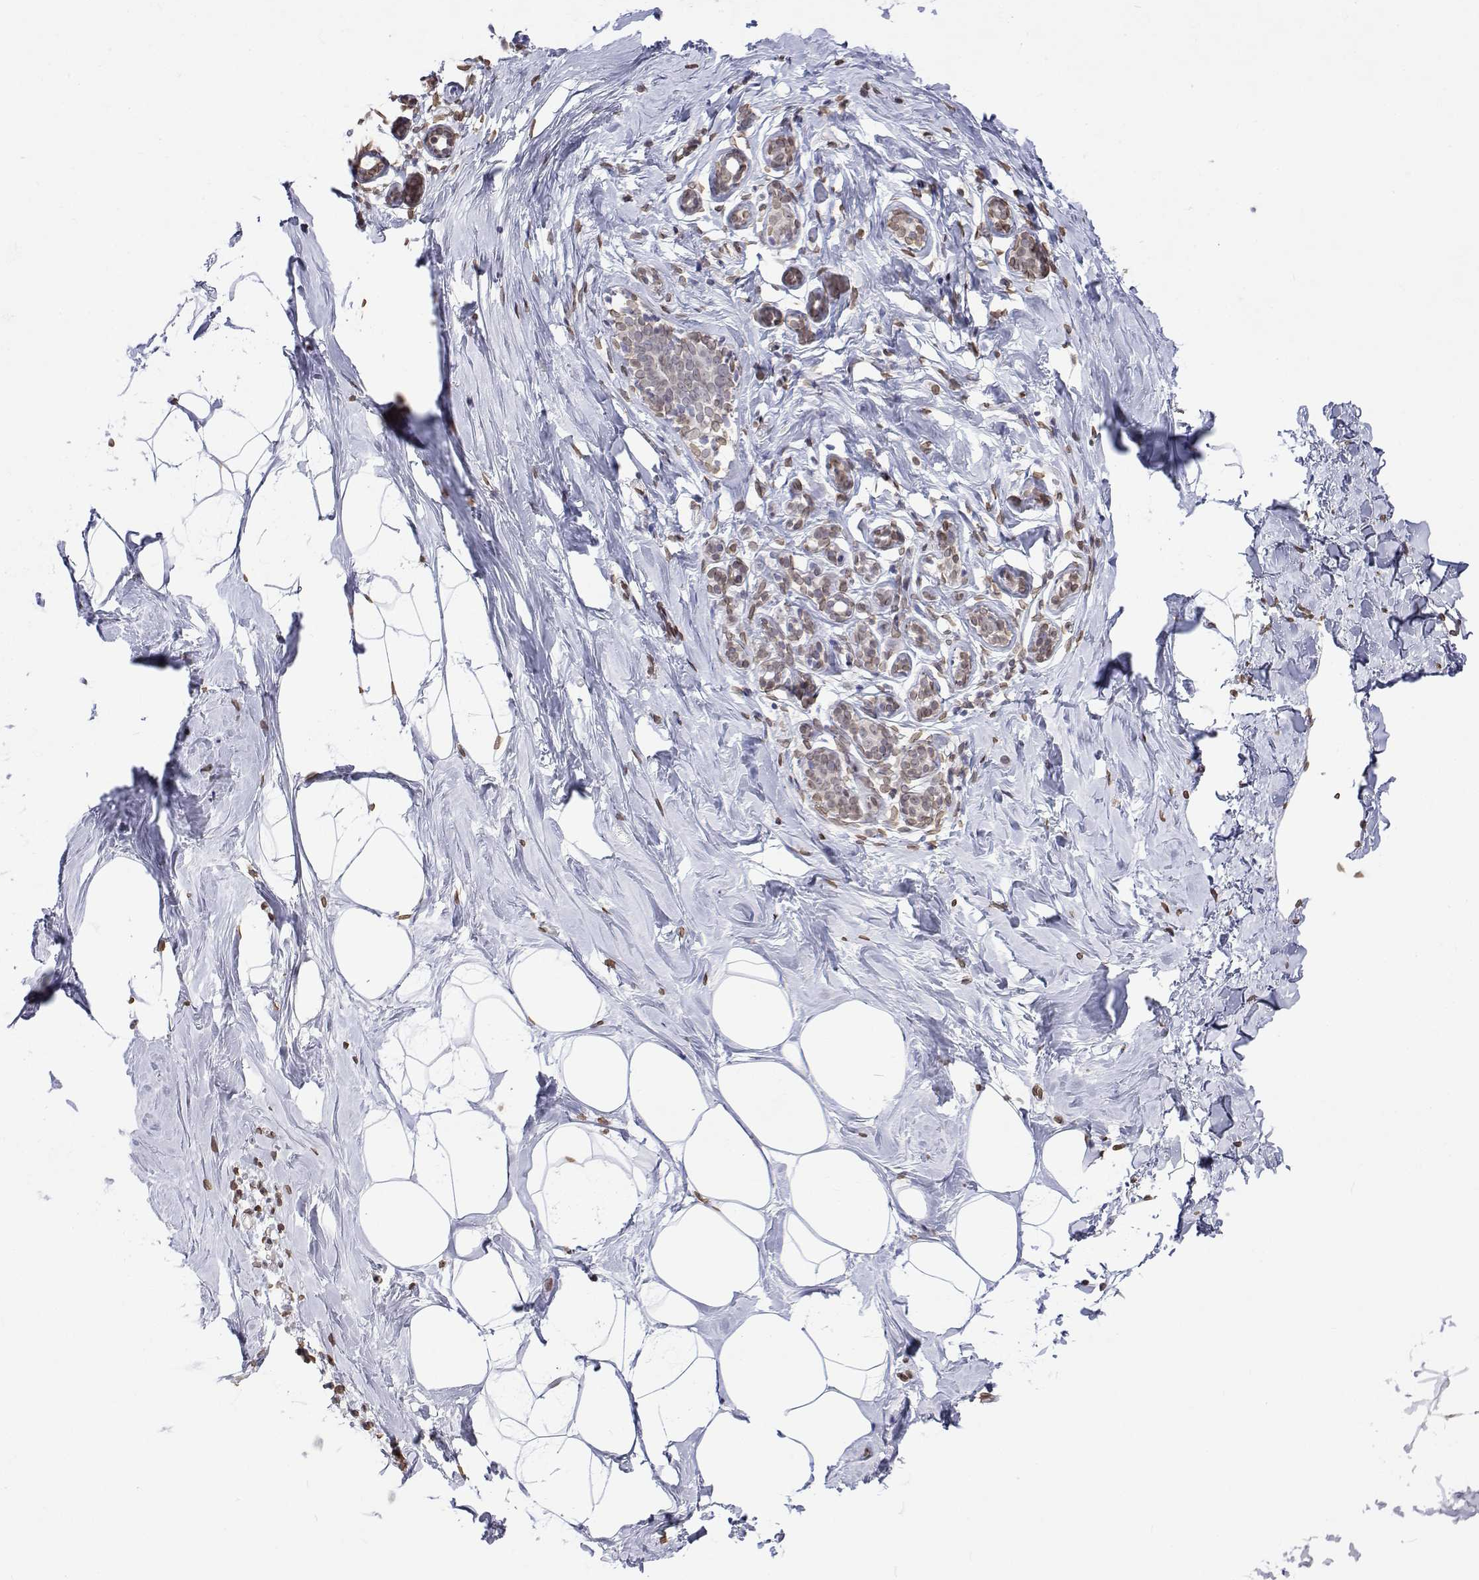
{"staining": {"intensity": "weak", "quantity": "25%-75%", "location": "nuclear"}, "tissue": "breast", "cell_type": "Adipocytes", "image_type": "normal", "snomed": [{"axis": "morphology", "description": "Normal tissue, NOS"}, {"axis": "topography", "description": "Breast"}], "caption": "Immunohistochemical staining of benign human breast reveals weak nuclear protein staining in approximately 25%-75% of adipocytes.", "gene": "ZNF532", "patient": {"sex": "female", "age": 32}}